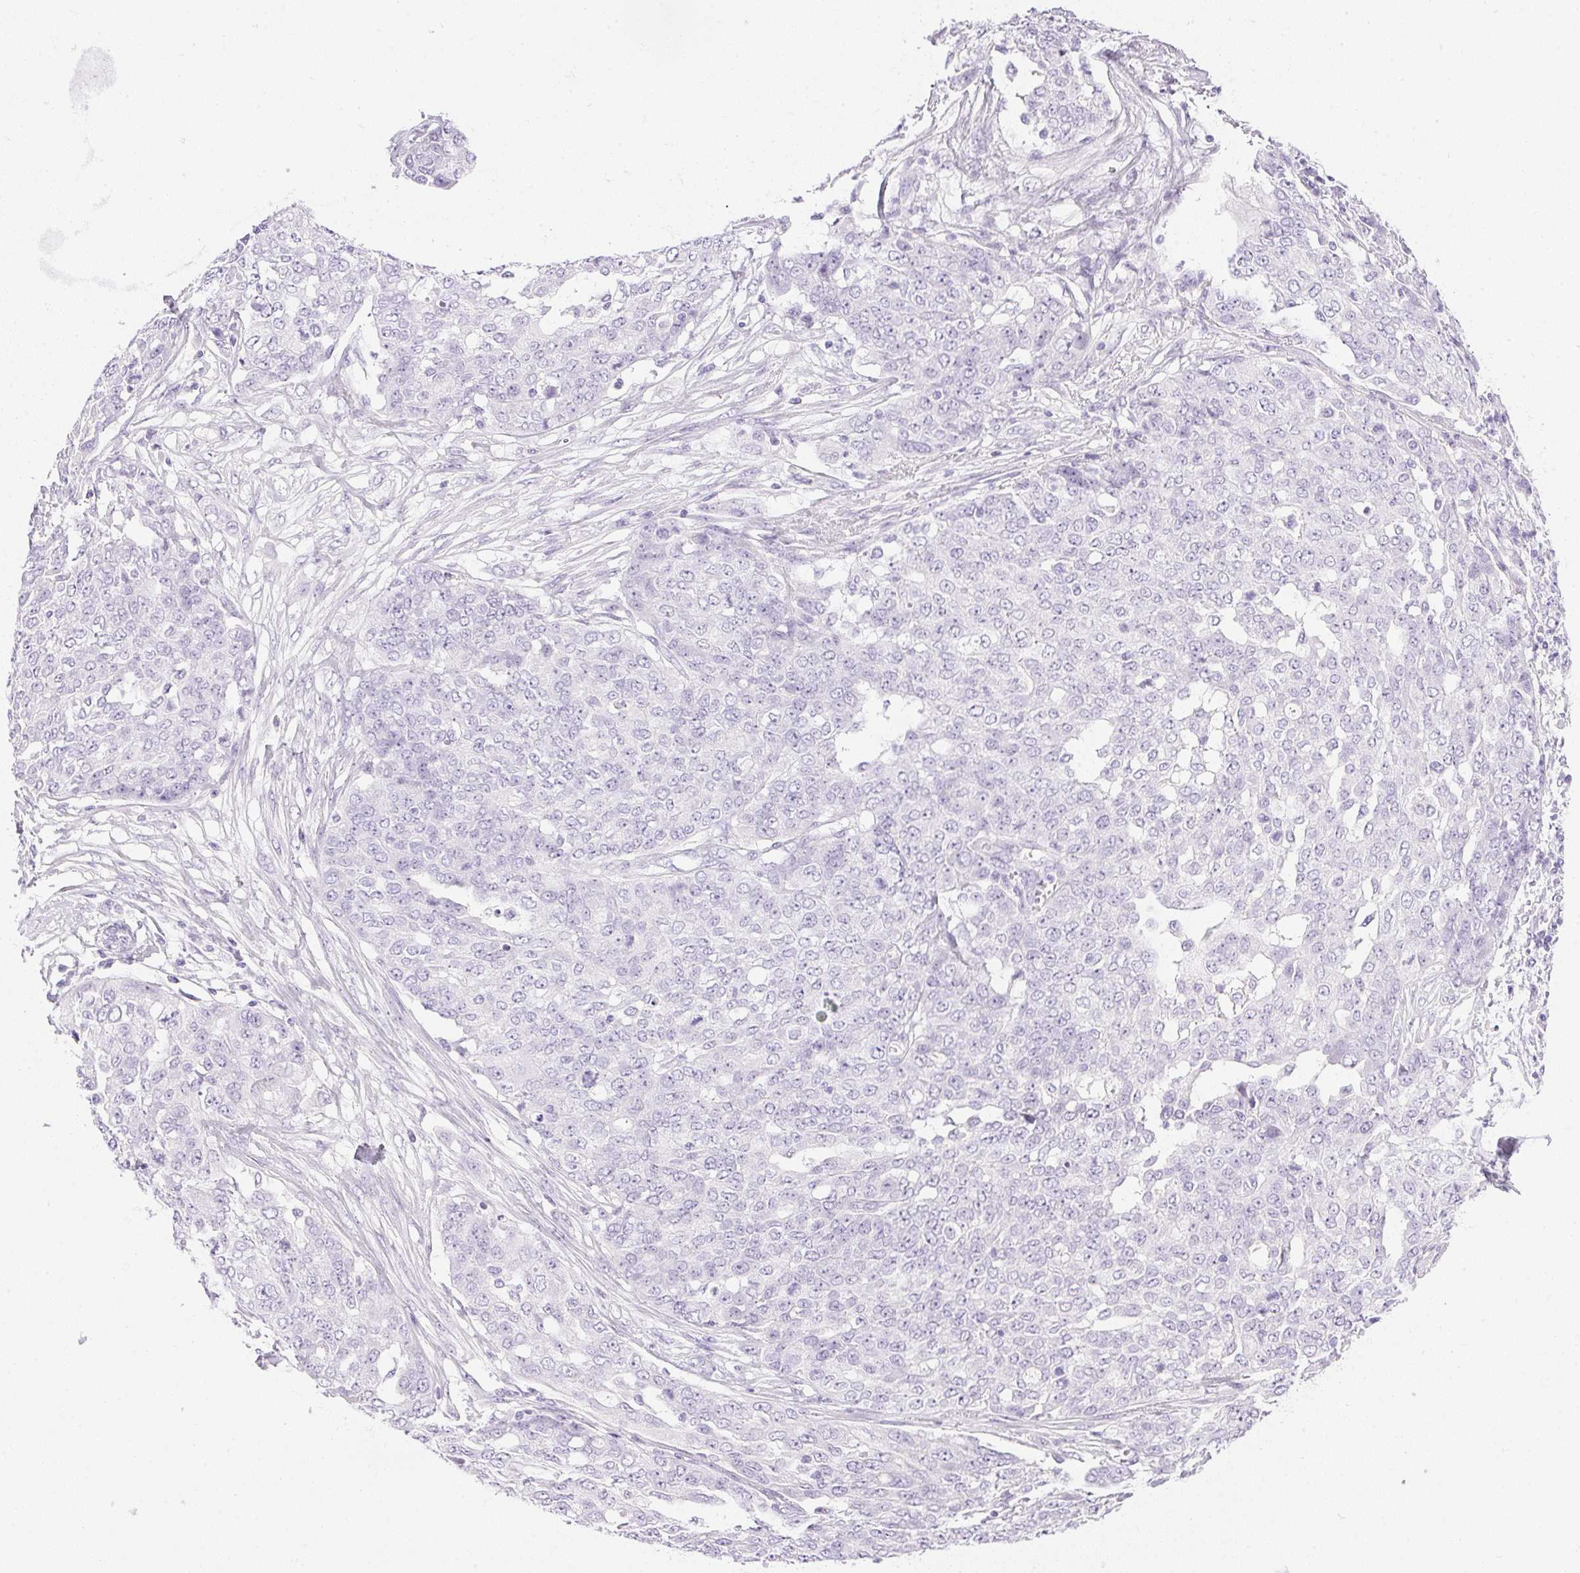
{"staining": {"intensity": "negative", "quantity": "none", "location": "none"}, "tissue": "ovarian cancer", "cell_type": "Tumor cells", "image_type": "cancer", "snomed": [{"axis": "morphology", "description": "Cystadenocarcinoma, serous, NOS"}, {"axis": "topography", "description": "Soft tissue"}, {"axis": "topography", "description": "Ovary"}], "caption": "Histopathology image shows no protein expression in tumor cells of ovarian cancer (serous cystadenocarcinoma) tissue.", "gene": "CTRL", "patient": {"sex": "female", "age": 57}}